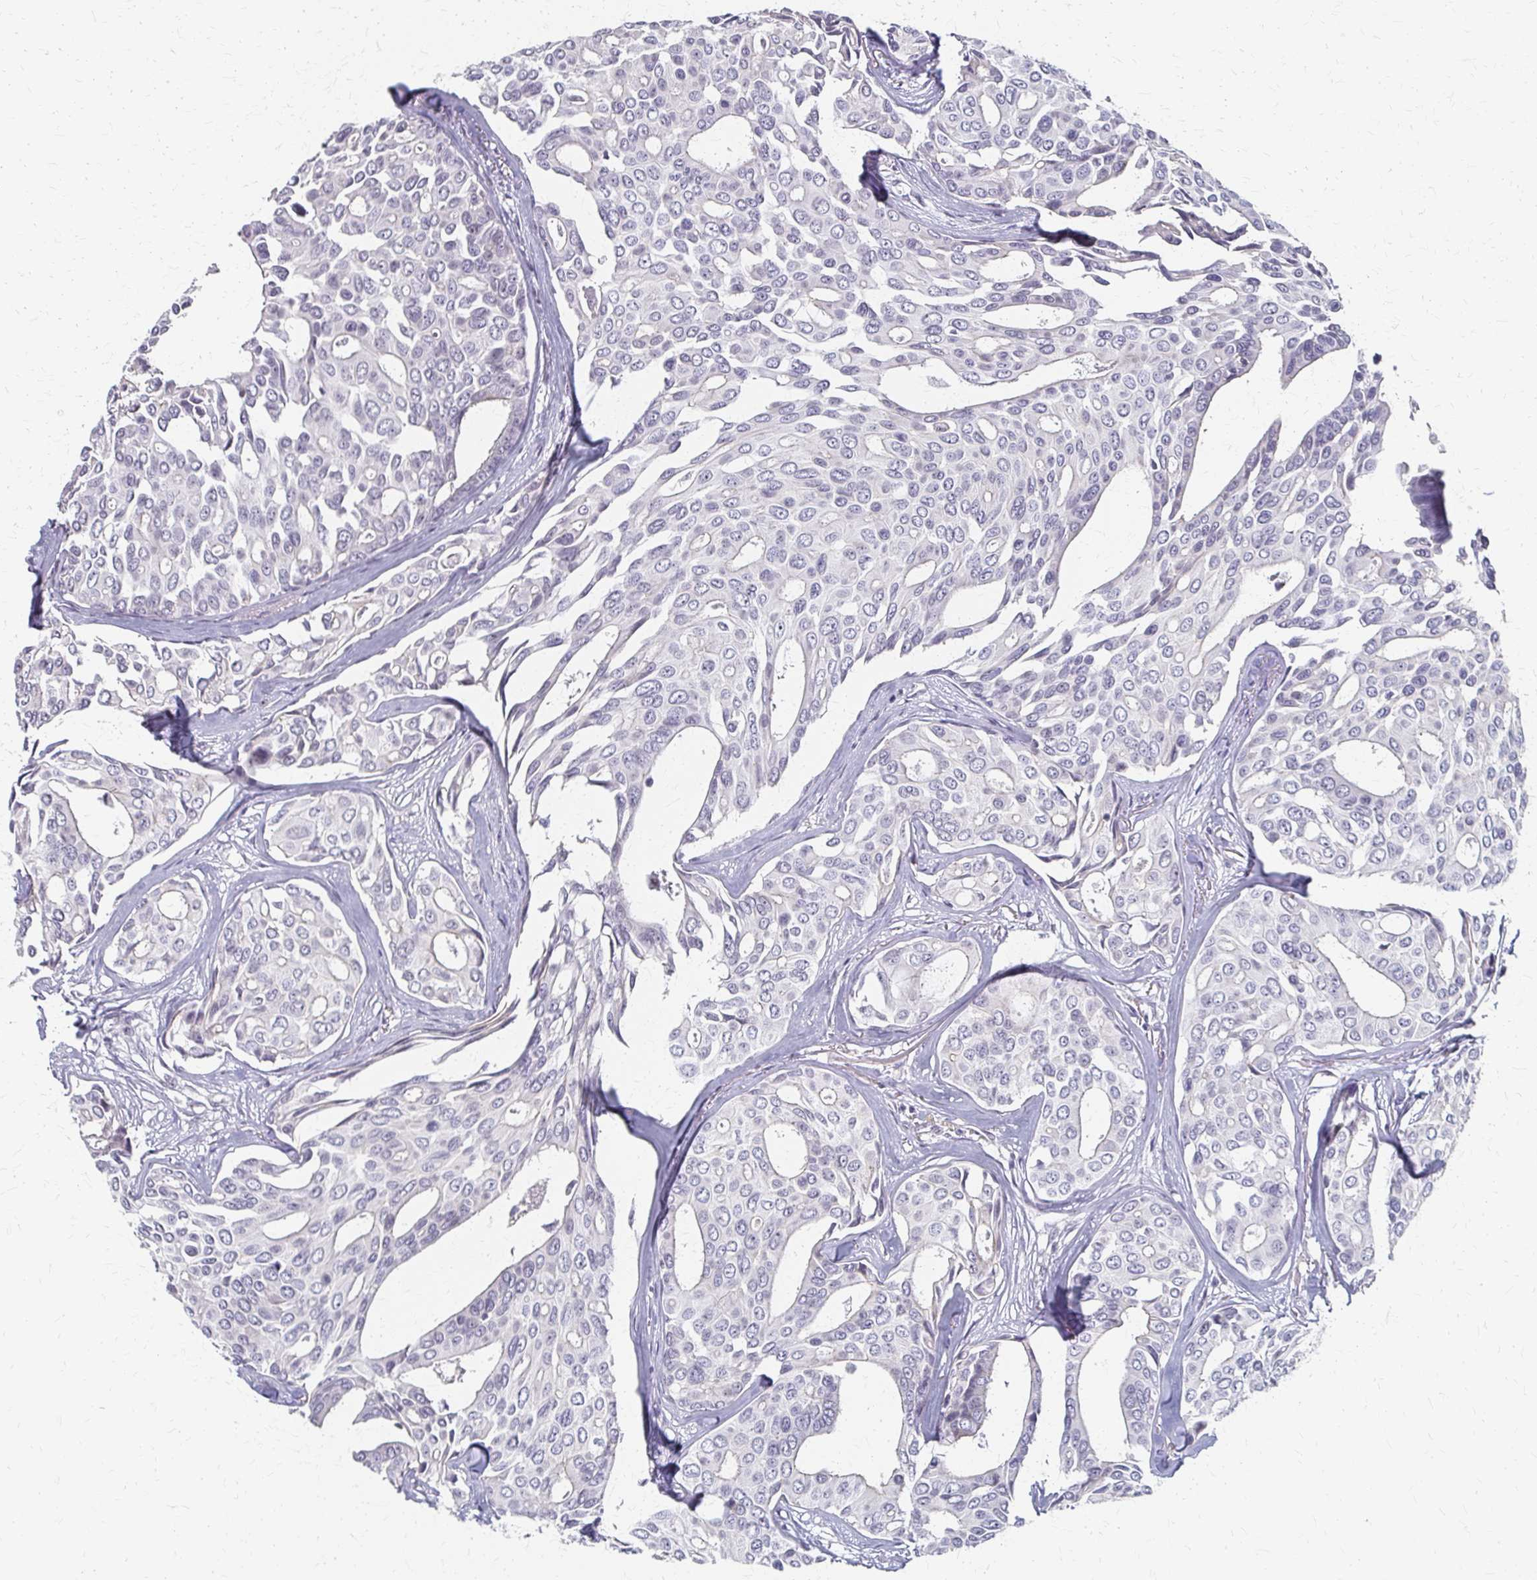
{"staining": {"intensity": "negative", "quantity": "none", "location": "none"}, "tissue": "breast cancer", "cell_type": "Tumor cells", "image_type": "cancer", "snomed": [{"axis": "morphology", "description": "Duct carcinoma"}, {"axis": "topography", "description": "Breast"}], "caption": "The image exhibits no staining of tumor cells in breast infiltrating ductal carcinoma. Nuclei are stained in blue.", "gene": "PES1", "patient": {"sex": "female", "age": 54}}